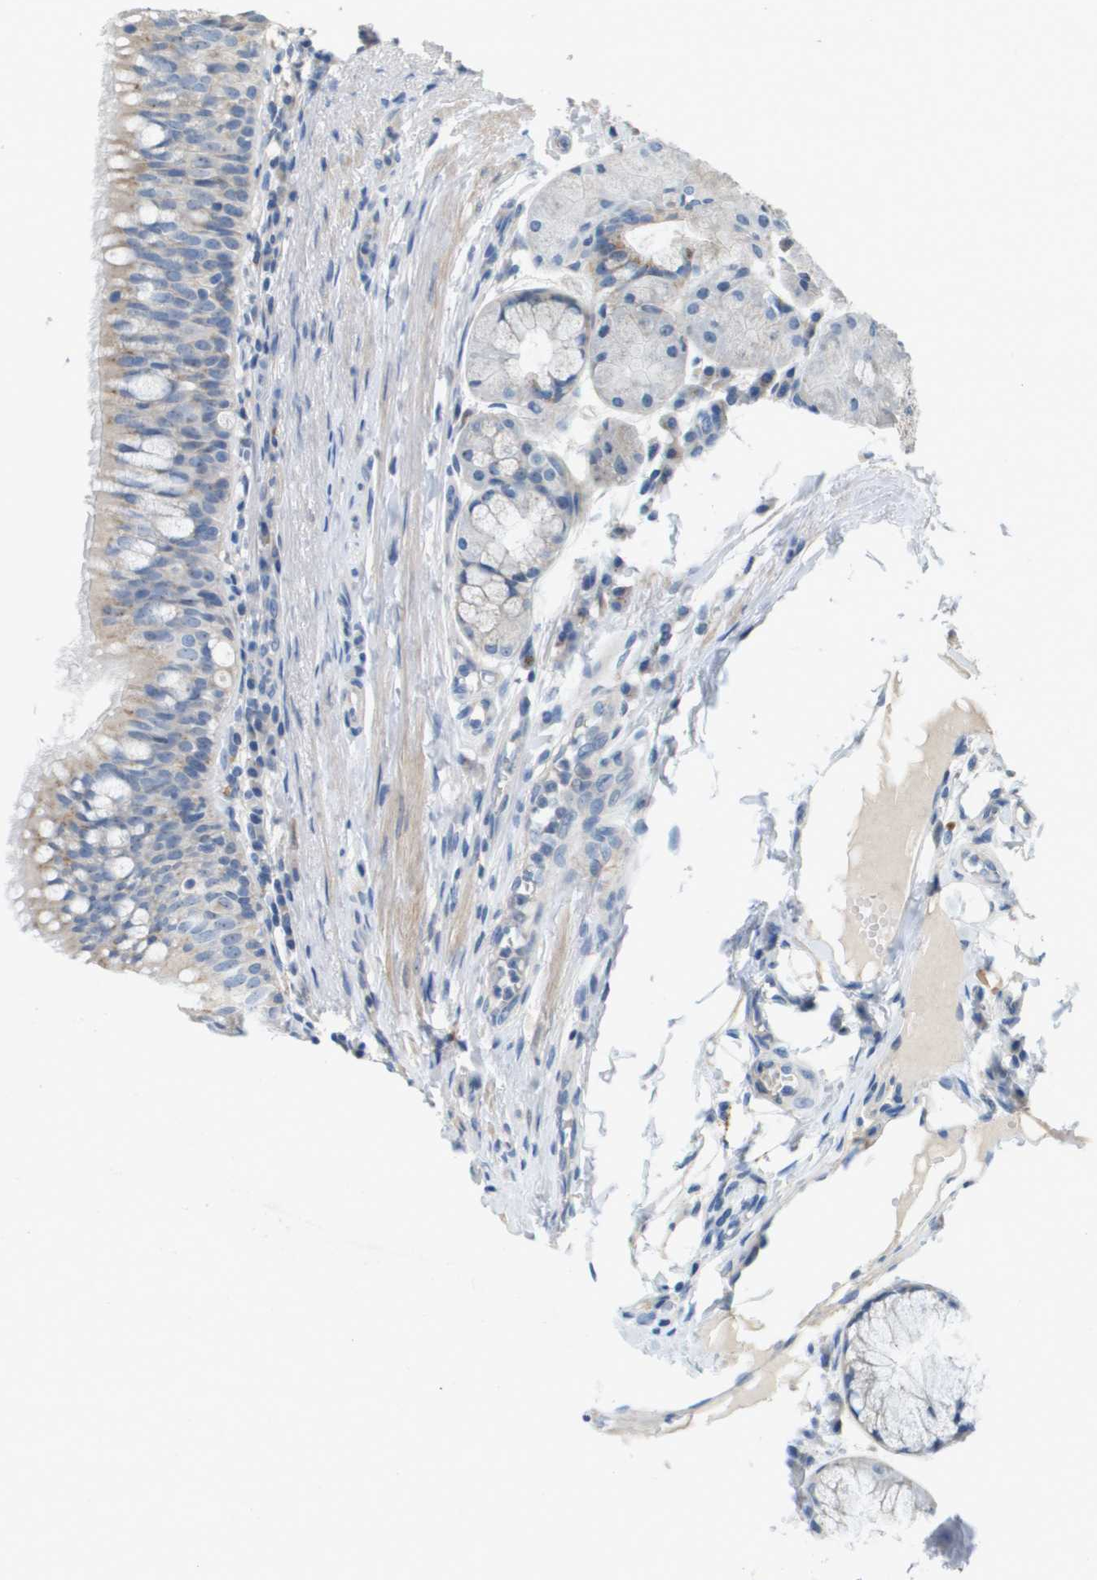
{"staining": {"intensity": "weak", "quantity": "<25%", "location": "cytoplasmic/membranous"}, "tissue": "carcinoid", "cell_type": "Tumor cells", "image_type": "cancer", "snomed": [{"axis": "morphology", "description": "Carcinoid, malignant, NOS"}, {"axis": "topography", "description": "Lung"}], "caption": "High magnification brightfield microscopy of carcinoid stained with DAB (3,3'-diaminobenzidine) (brown) and counterstained with hematoxylin (blue): tumor cells show no significant positivity.", "gene": "B3GNT5", "patient": {"sex": "male", "age": 30}}